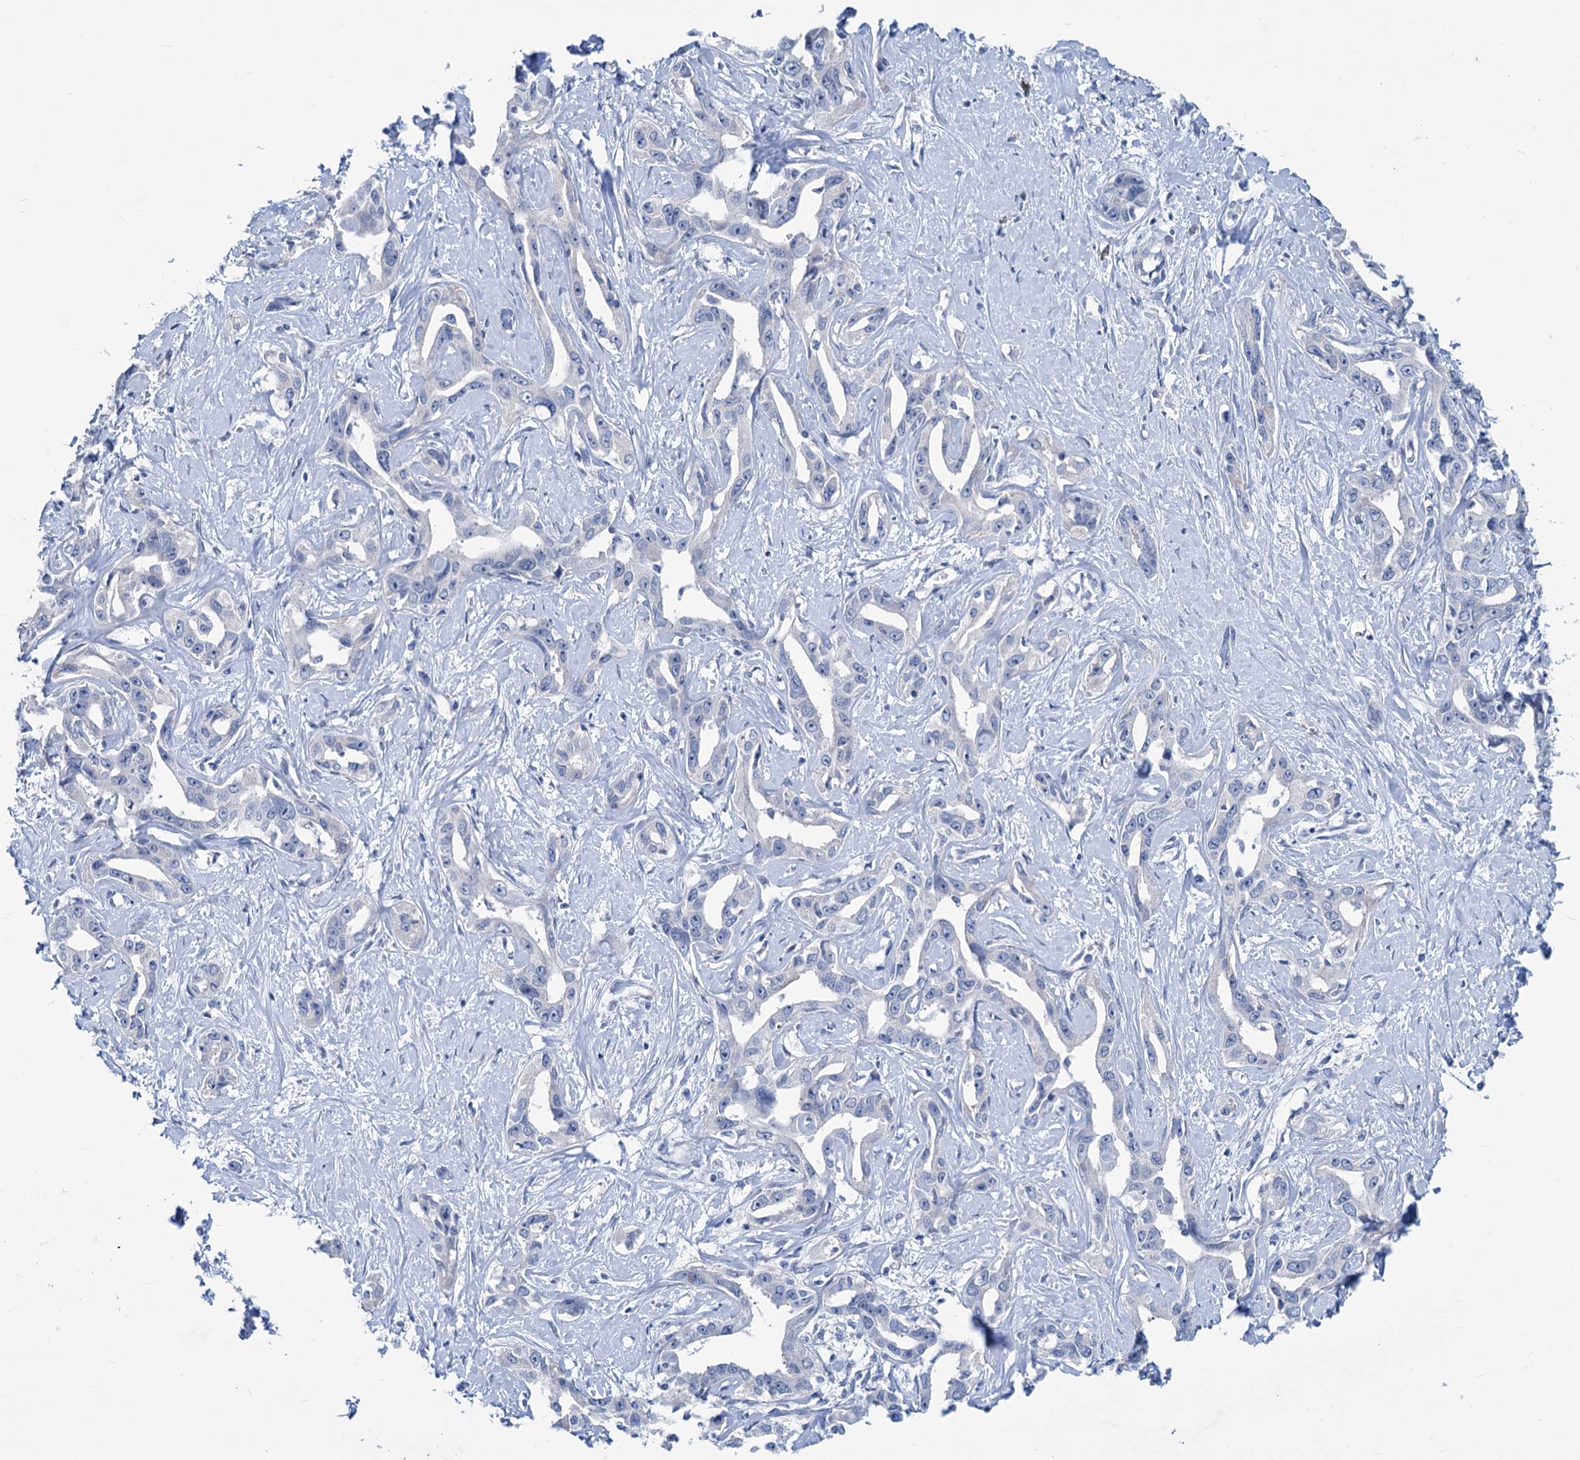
{"staining": {"intensity": "negative", "quantity": "none", "location": "none"}, "tissue": "liver cancer", "cell_type": "Tumor cells", "image_type": "cancer", "snomed": [{"axis": "morphology", "description": "Cholangiocarcinoma"}, {"axis": "topography", "description": "Liver"}], "caption": "There is no significant expression in tumor cells of liver cholangiocarcinoma.", "gene": "NEU3", "patient": {"sex": "male", "age": 59}}